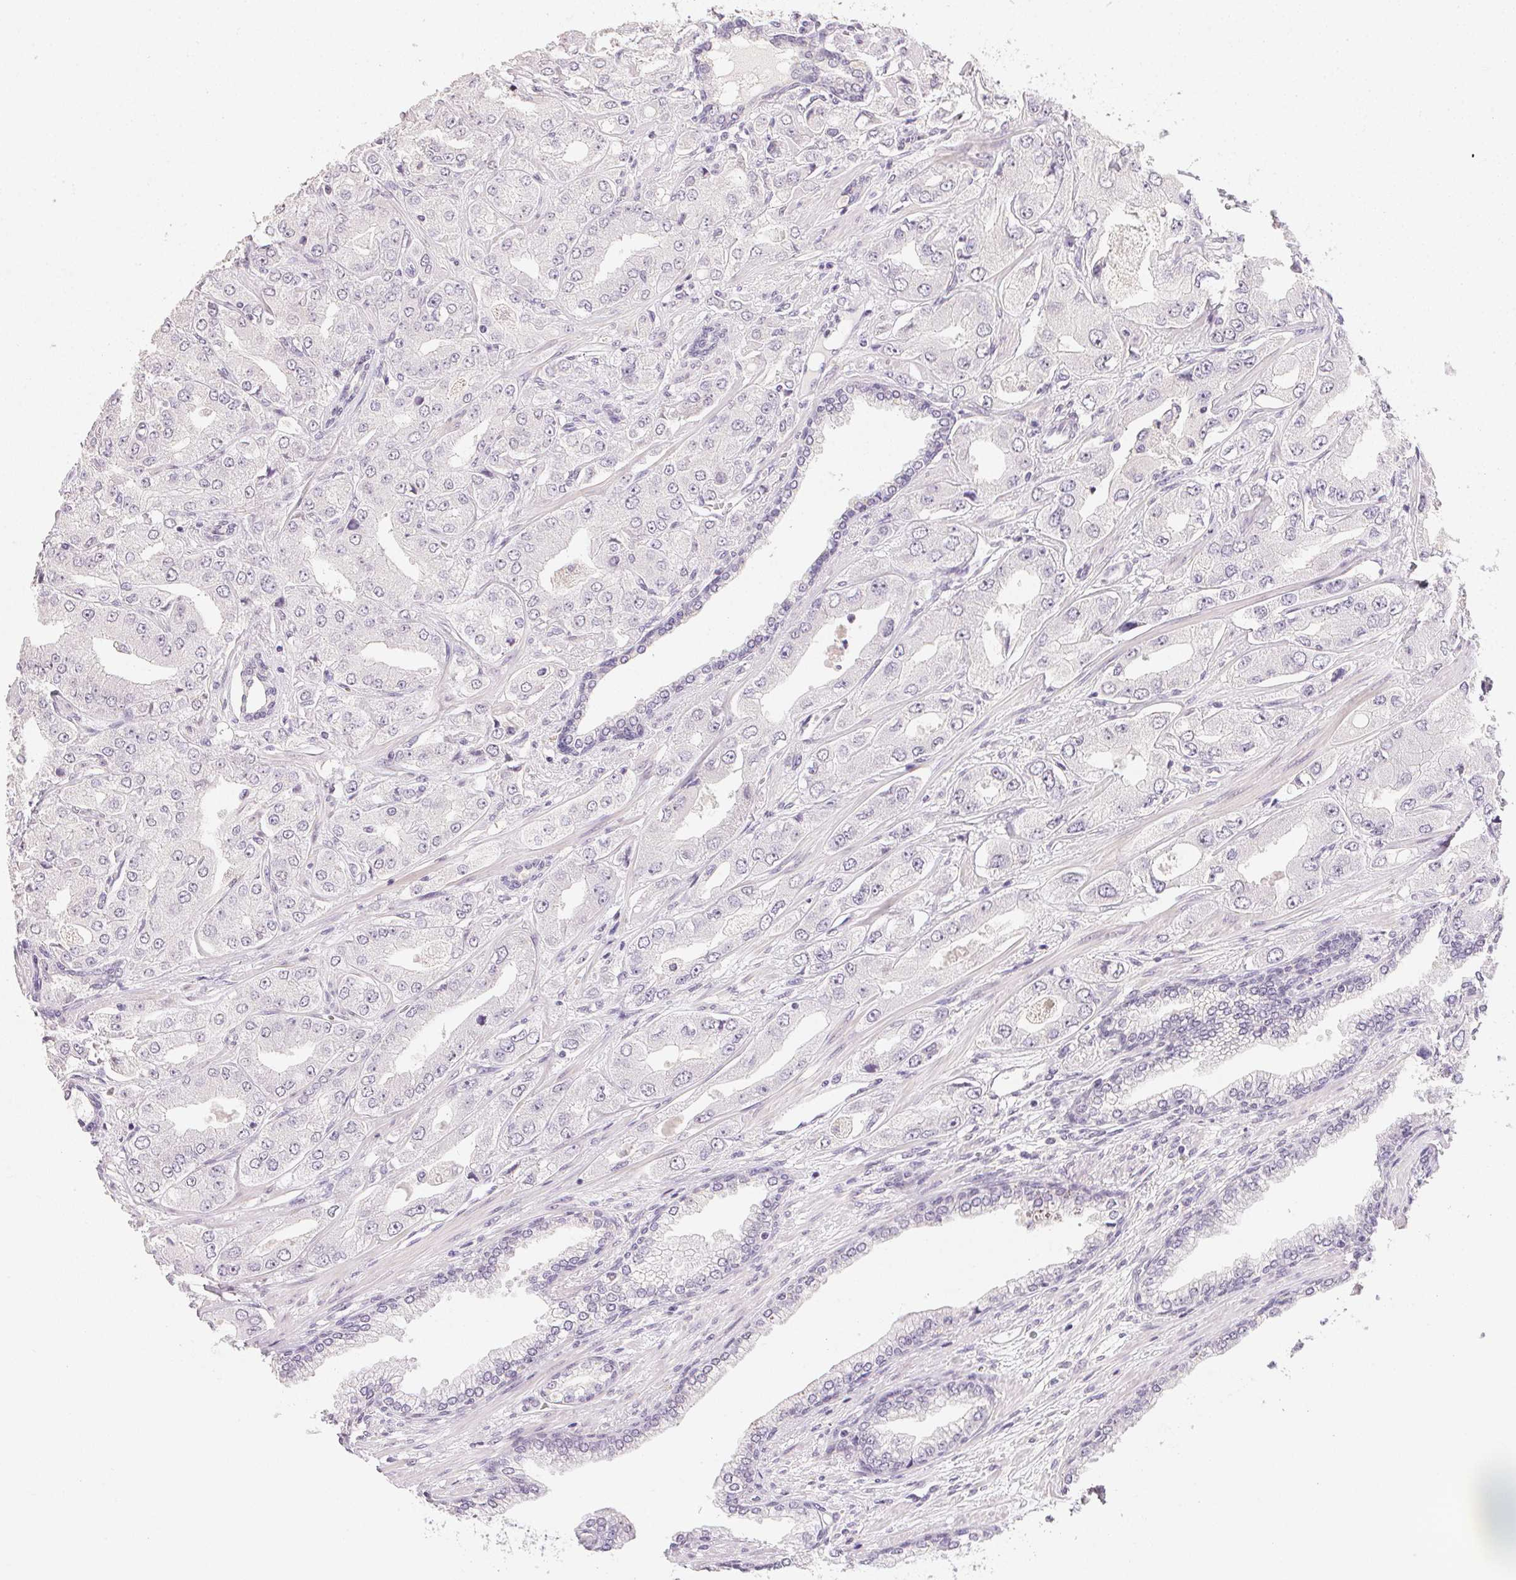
{"staining": {"intensity": "negative", "quantity": "none", "location": "none"}, "tissue": "prostate cancer", "cell_type": "Tumor cells", "image_type": "cancer", "snomed": [{"axis": "morphology", "description": "Adenocarcinoma, Low grade"}, {"axis": "topography", "description": "Prostate"}], "caption": "Immunohistochemistry (IHC) of human prostate cancer exhibits no staining in tumor cells. (Stains: DAB (3,3'-diaminobenzidine) IHC with hematoxylin counter stain, Microscopy: brightfield microscopy at high magnification).", "gene": "PPY", "patient": {"sex": "male", "age": 60}}